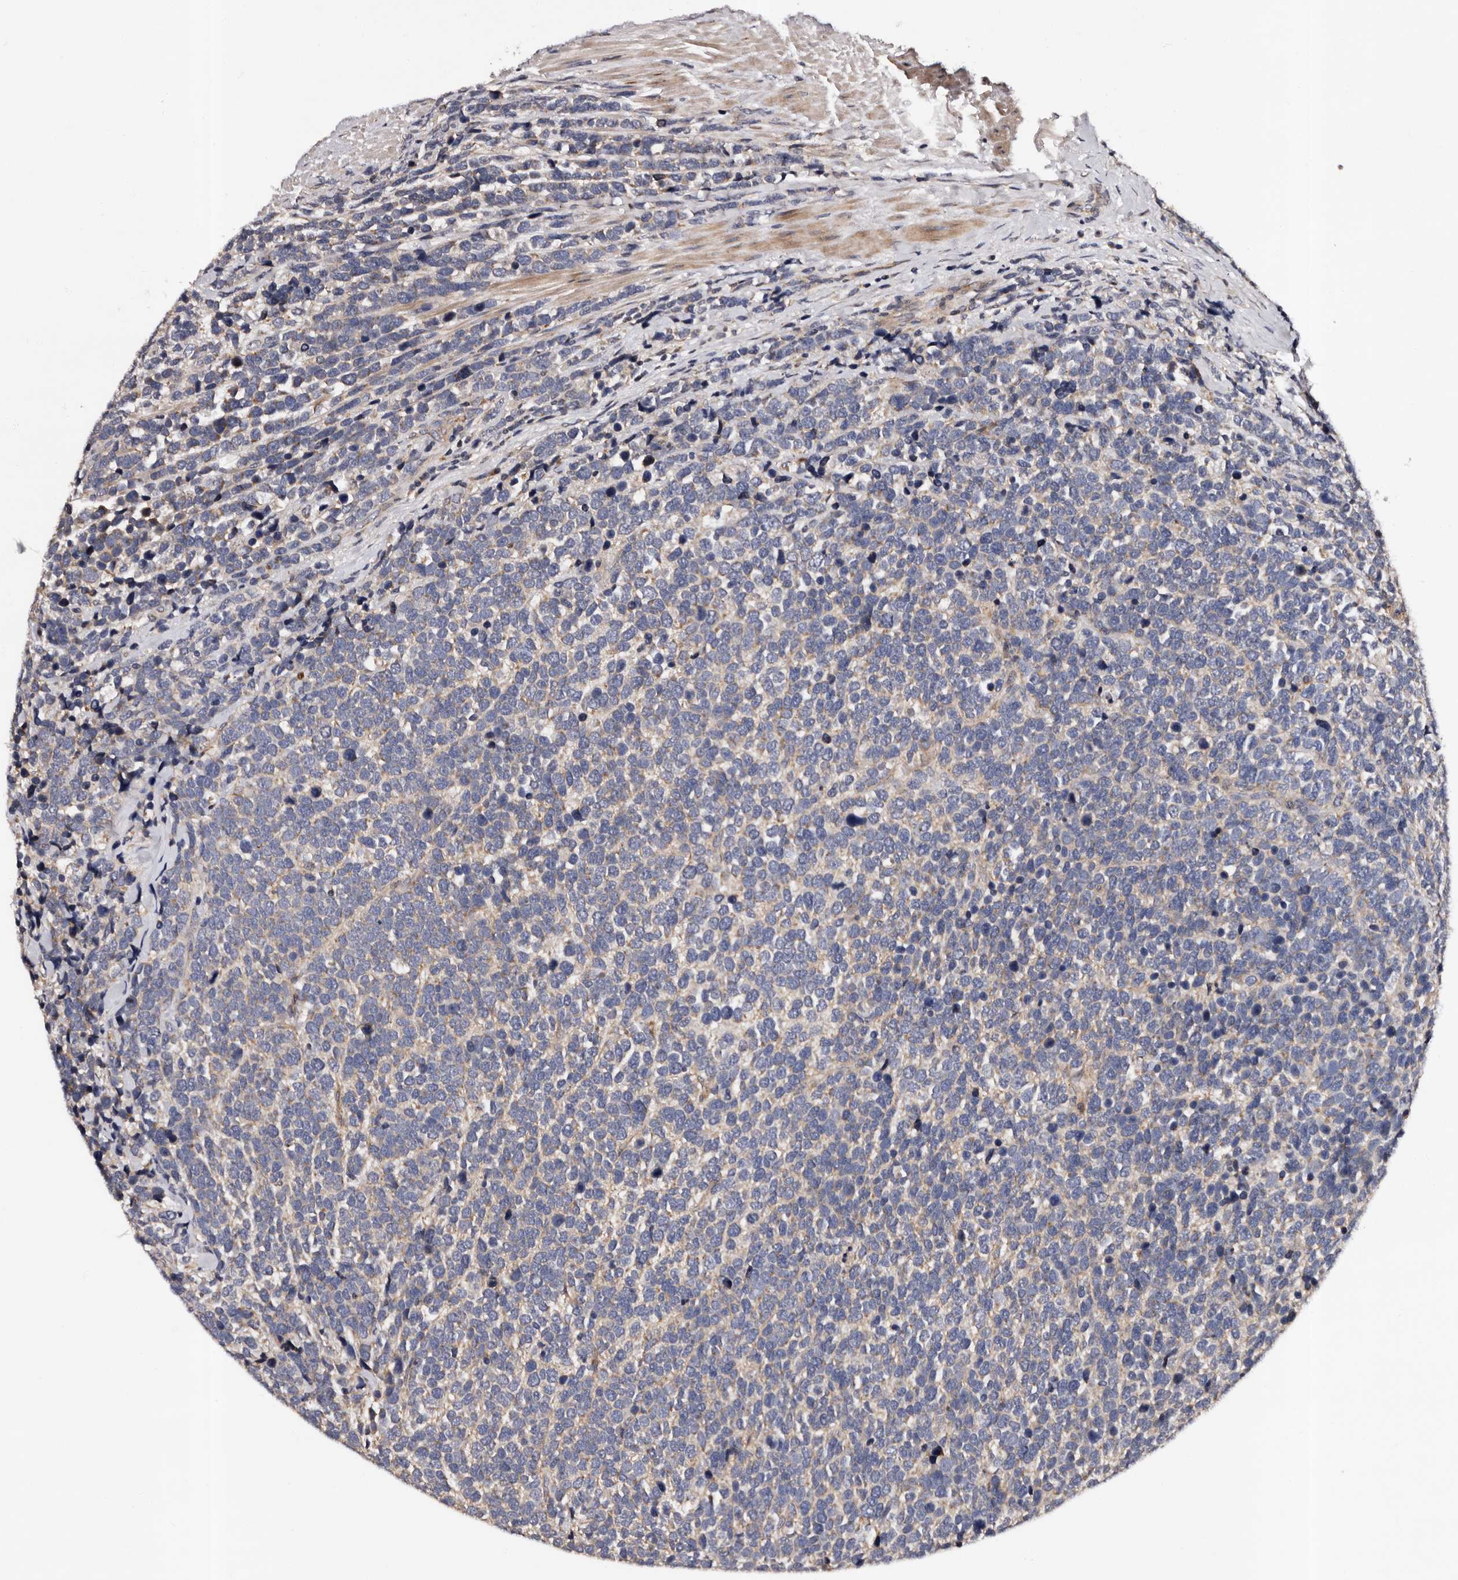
{"staining": {"intensity": "weak", "quantity": "<25%", "location": "cytoplasmic/membranous"}, "tissue": "urothelial cancer", "cell_type": "Tumor cells", "image_type": "cancer", "snomed": [{"axis": "morphology", "description": "Urothelial carcinoma, High grade"}, {"axis": "topography", "description": "Urinary bladder"}], "caption": "Urothelial carcinoma (high-grade) was stained to show a protein in brown. There is no significant staining in tumor cells.", "gene": "ADCK5", "patient": {"sex": "female", "age": 82}}